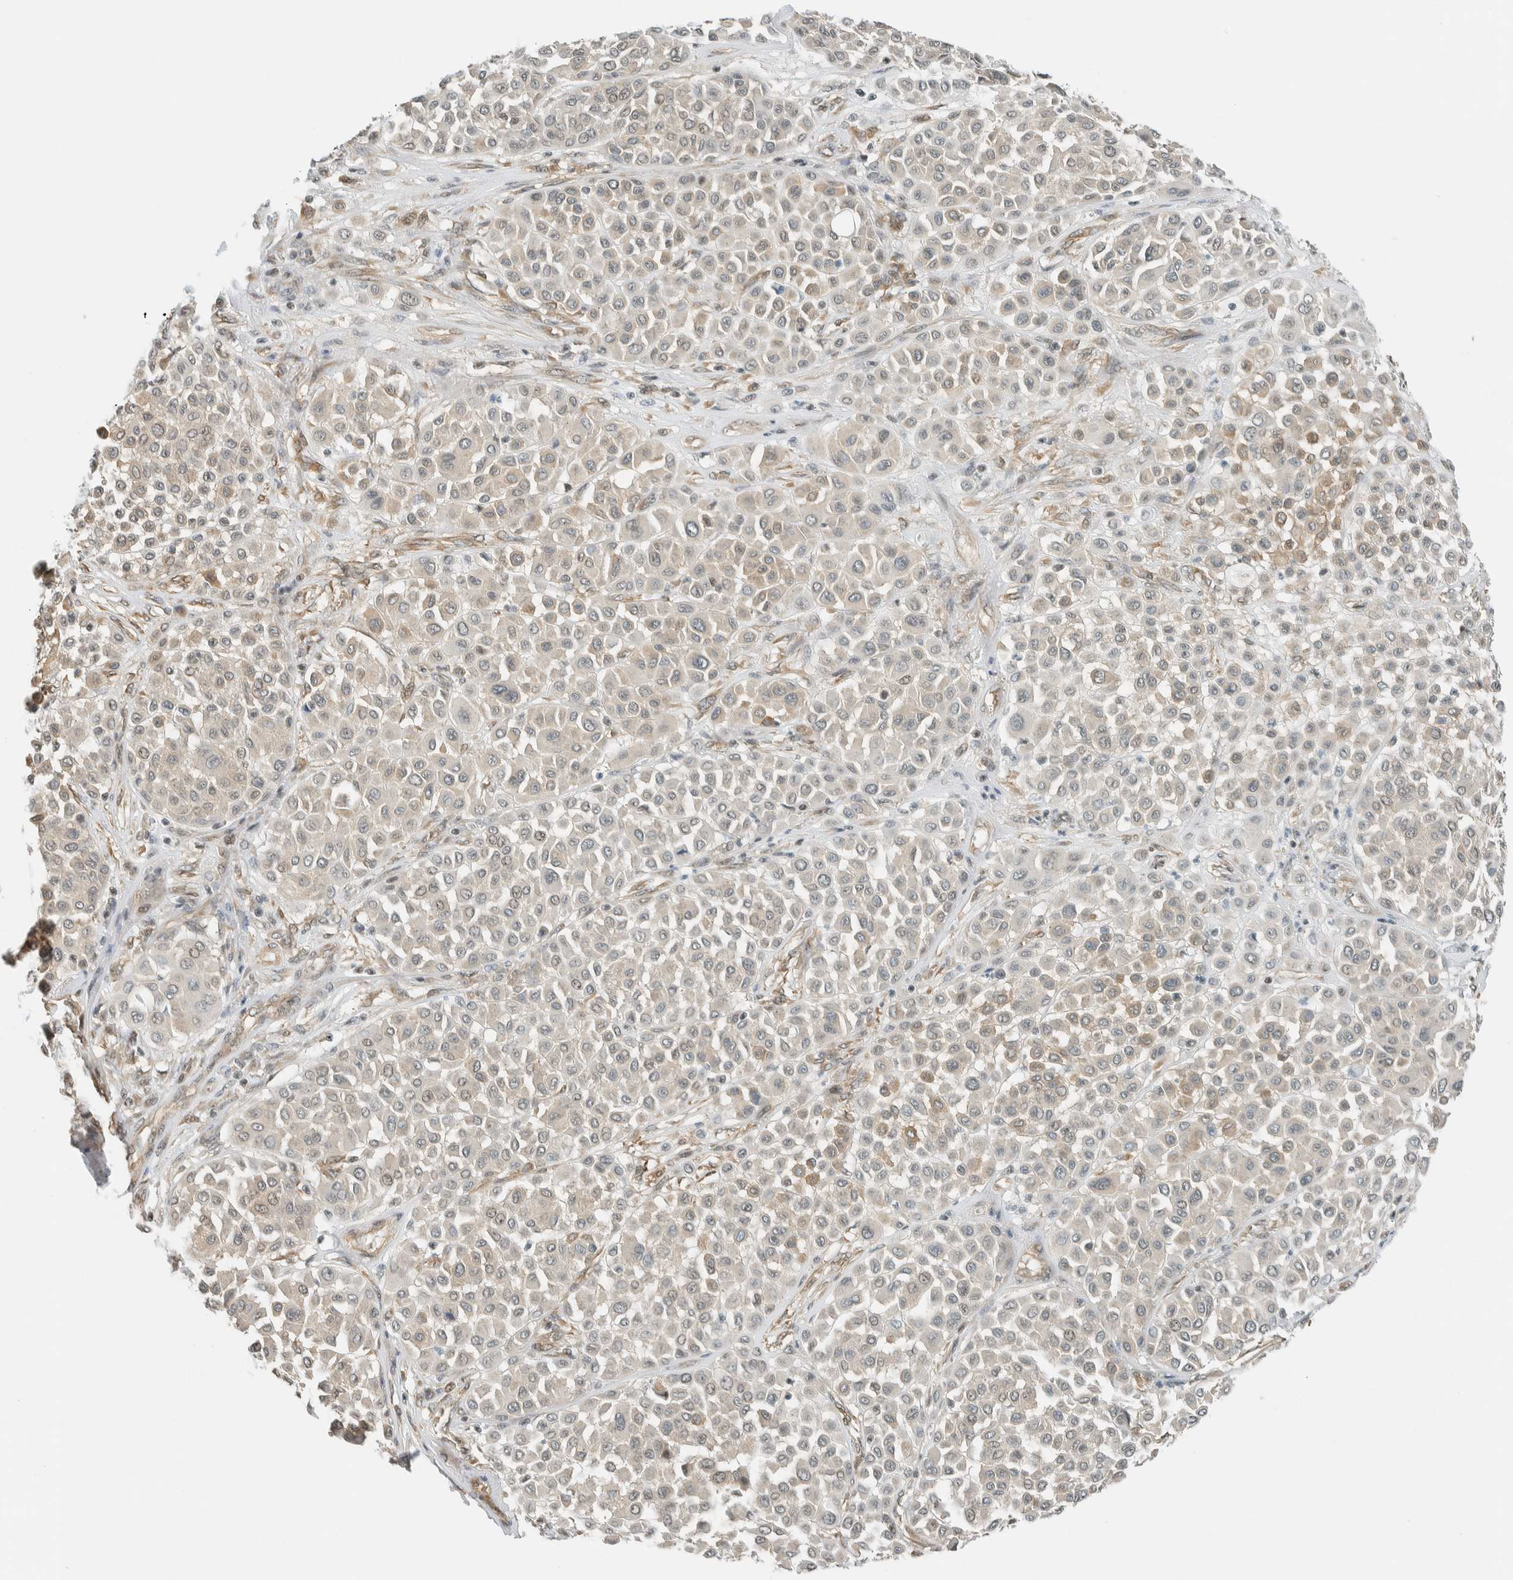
{"staining": {"intensity": "weak", "quantity": "<25%", "location": "cytoplasmic/membranous,nuclear"}, "tissue": "melanoma", "cell_type": "Tumor cells", "image_type": "cancer", "snomed": [{"axis": "morphology", "description": "Malignant melanoma, Metastatic site"}, {"axis": "topography", "description": "Soft tissue"}], "caption": "Immunohistochemical staining of malignant melanoma (metastatic site) reveals no significant staining in tumor cells.", "gene": "NIBAN2", "patient": {"sex": "male", "age": 41}}